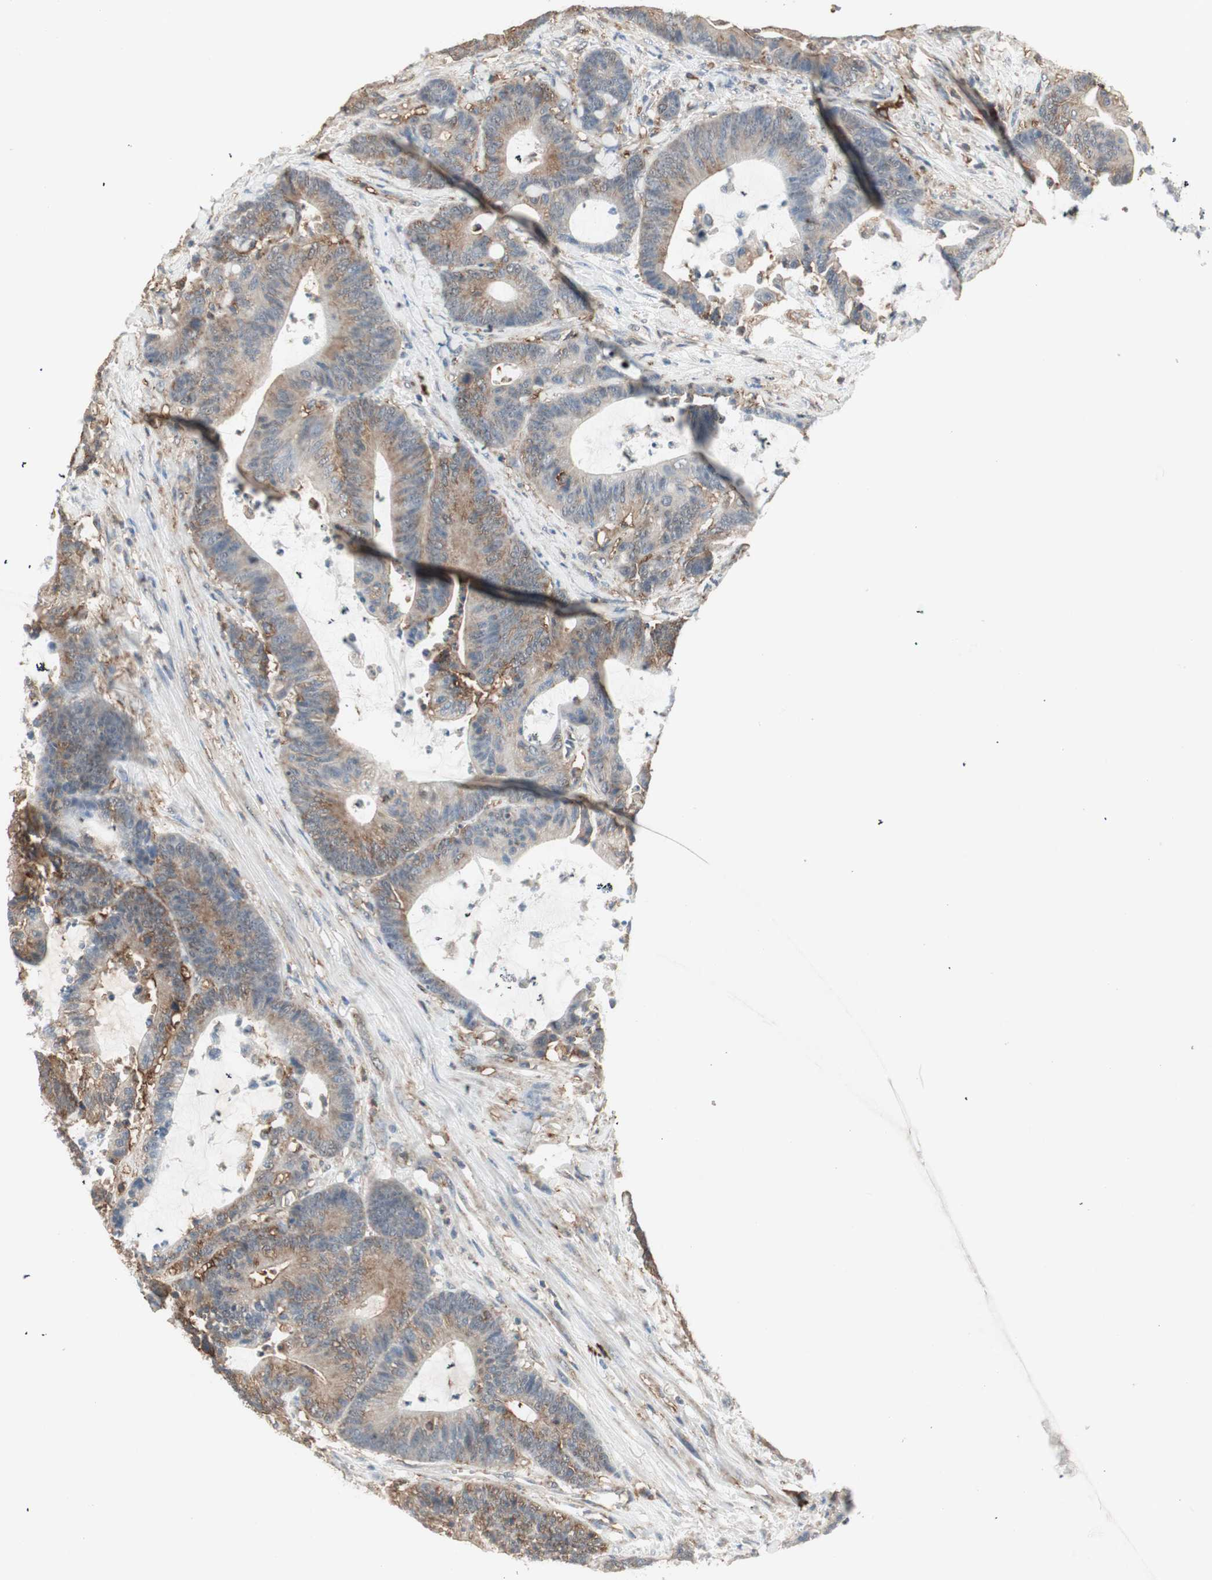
{"staining": {"intensity": "moderate", "quantity": ">75%", "location": "cytoplasmic/membranous"}, "tissue": "colorectal cancer", "cell_type": "Tumor cells", "image_type": "cancer", "snomed": [{"axis": "morphology", "description": "Adenocarcinoma, NOS"}, {"axis": "topography", "description": "Colon"}], "caption": "The photomicrograph displays staining of adenocarcinoma (colorectal), revealing moderate cytoplasmic/membranous protein expression (brown color) within tumor cells.", "gene": "MMP3", "patient": {"sex": "female", "age": 84}}